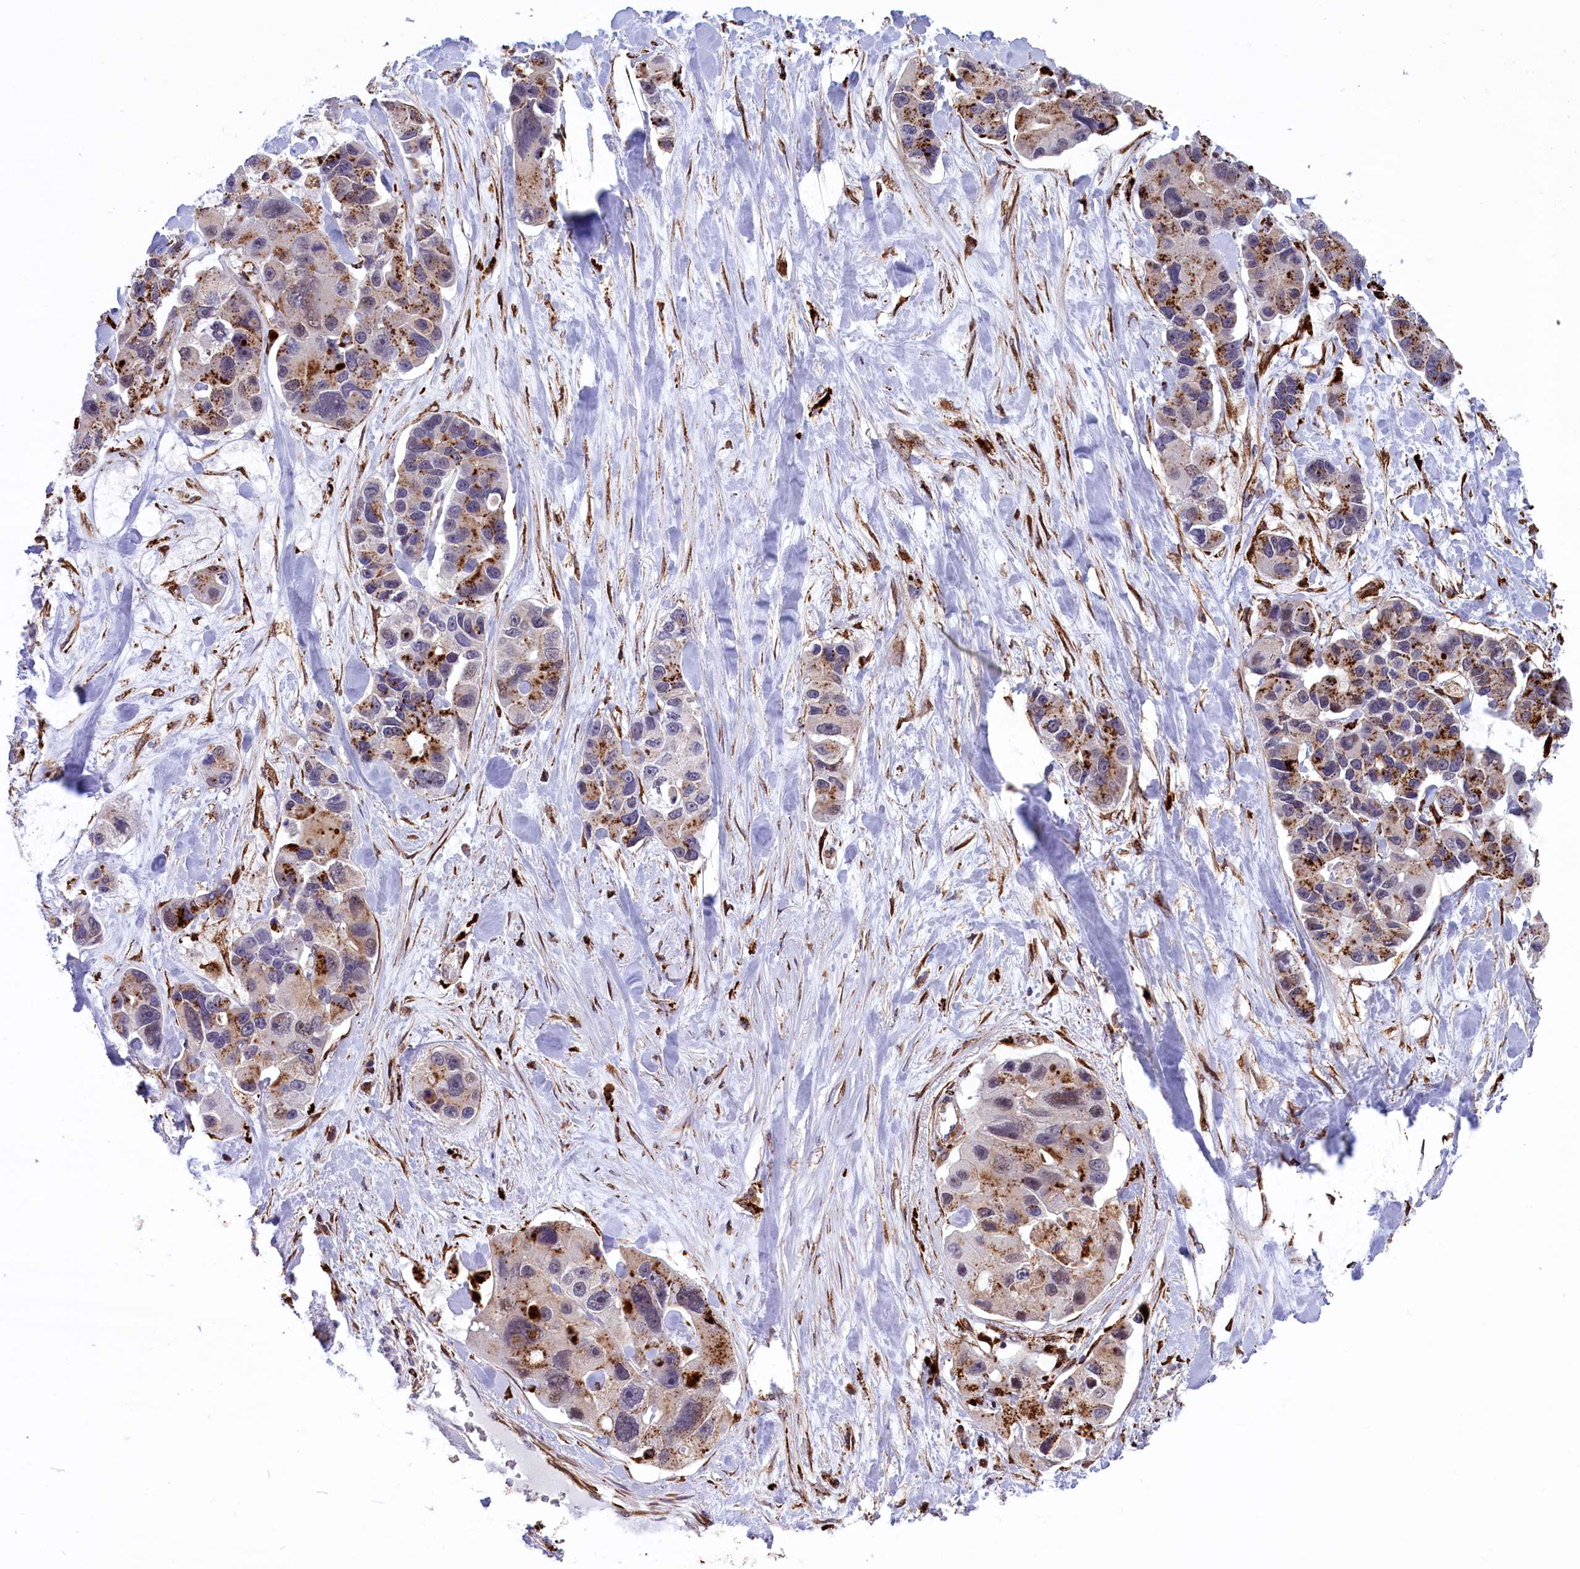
{"staining": {"intensity": "strong", "quantity": "<25%", "location": "cytoplasmic/membranous"}, "tissue": "lung cancer", "cell_type": "Tumor cells", "image_type": "cancer", "snomed": [{"axis": "morphology", "description": "Adenocarcinoma, NOS"}, {"axis": "topography", "description": "Lung"}], "caption": "Lung adenocarcinoma tissue shows strong cytoplasmic/membranous expression in about <25% of tumor cells, visualized by immunohistochemistry. The staining is performed using DAB brown chromogen to label protein expression. The nuclei are counter-stained blue using hematoxylin.", "gene": "MAN2B1", "patient": {"sex": "female", "age": 54}}